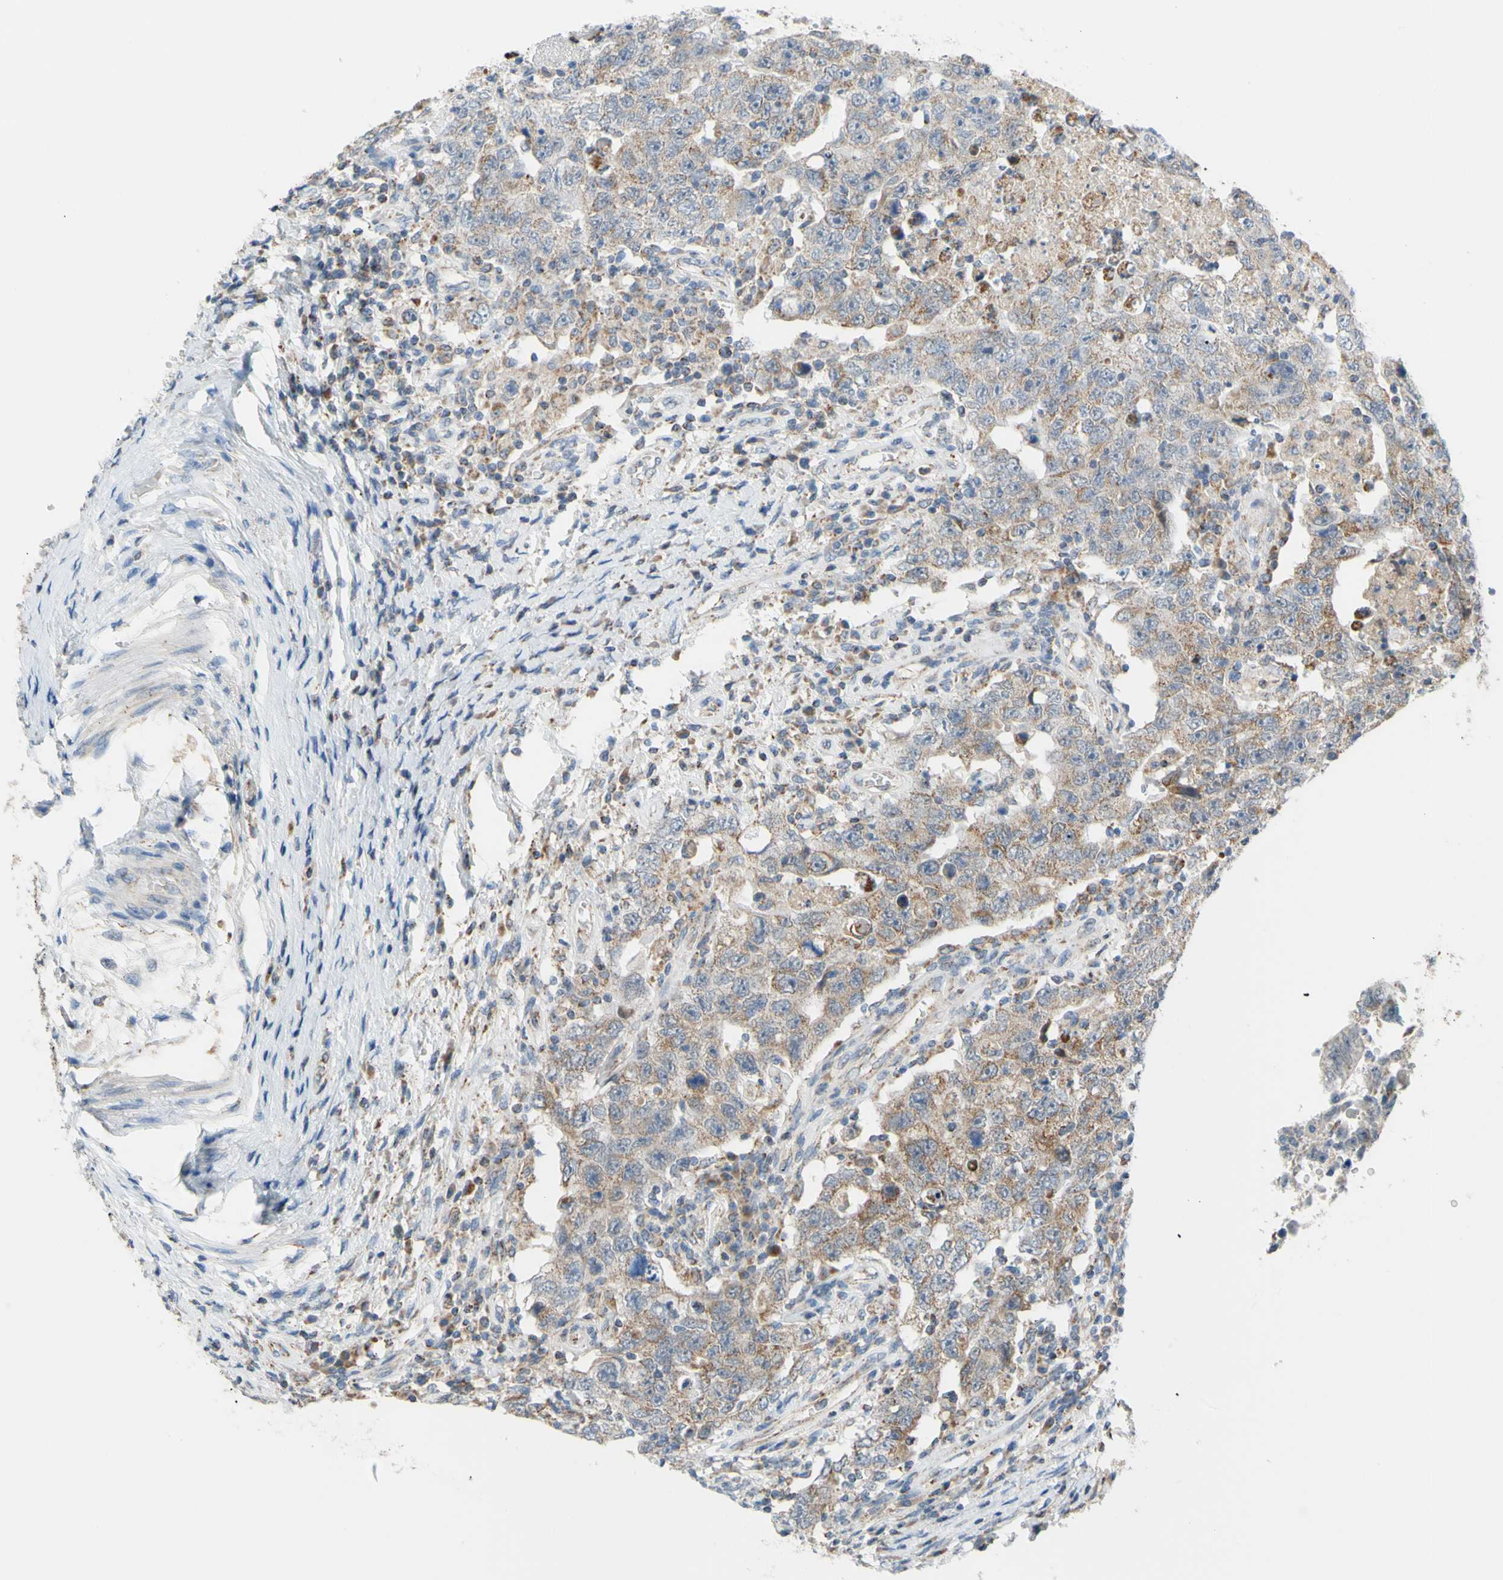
{"staining": {"intensity": "weak", "quantity": ">75%", "location": "cytoplasmic/membranous"}, "tissue": "testis cancer", "cell_type": "Tumor cells", "image_type": "cancer", "snomed": [{"axis": "morphology", "description": "Carcinoma, Embryonal, NOS"}, {"axis": "topography", "description": "Testis"}], "caption": "An immunohistochemistry (IHC) histopathology image of neoplastic tissue is shown. Protein staining in brown labels weak cytoplasmic/membranous positivity in testis cancer within tumor cells.", "gene": "GLT8D1", "patient": {"sex": "male", "age": 26}}